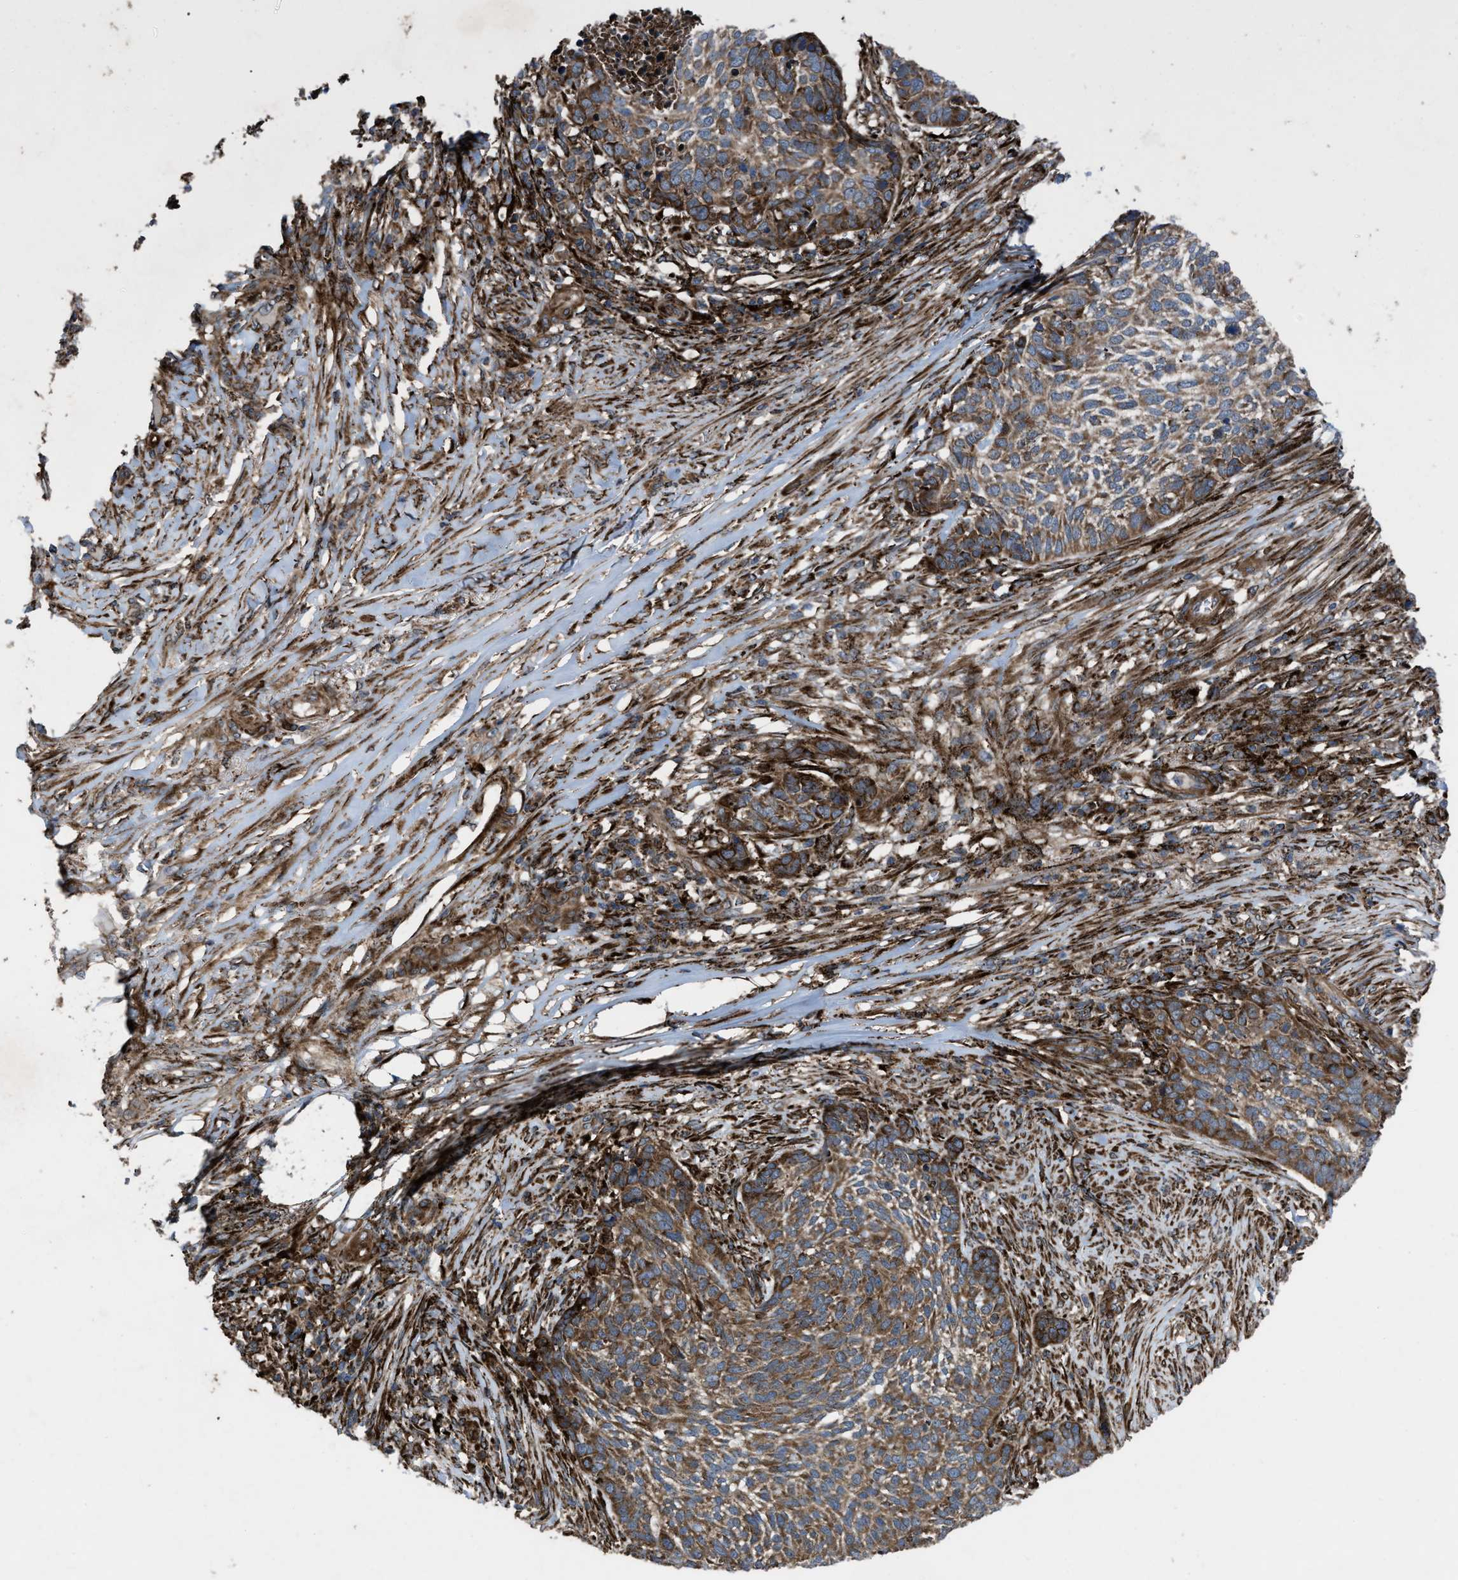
{"staining": {"intensity": "moderate", "quantity": ">75%", "location": "cytoplasmic/membranous"}, "tissue": "skin cancer", "cell_type": "Tumor cells", "image_type": "cancer", "snomed": [{"axis": "morphology", "description": "Basal cell carcinoma"}, {"axis": "topography", "description": "Skin"}], "caption": "Human skin cancer (basal cell carcinoma) stained with a brown dye reveals moderate cytoplasmic/membranous positive expression in approximately >75% of tumor cells.", "gene": "PER3", "patient": {"sex": "male", "age": 85}}